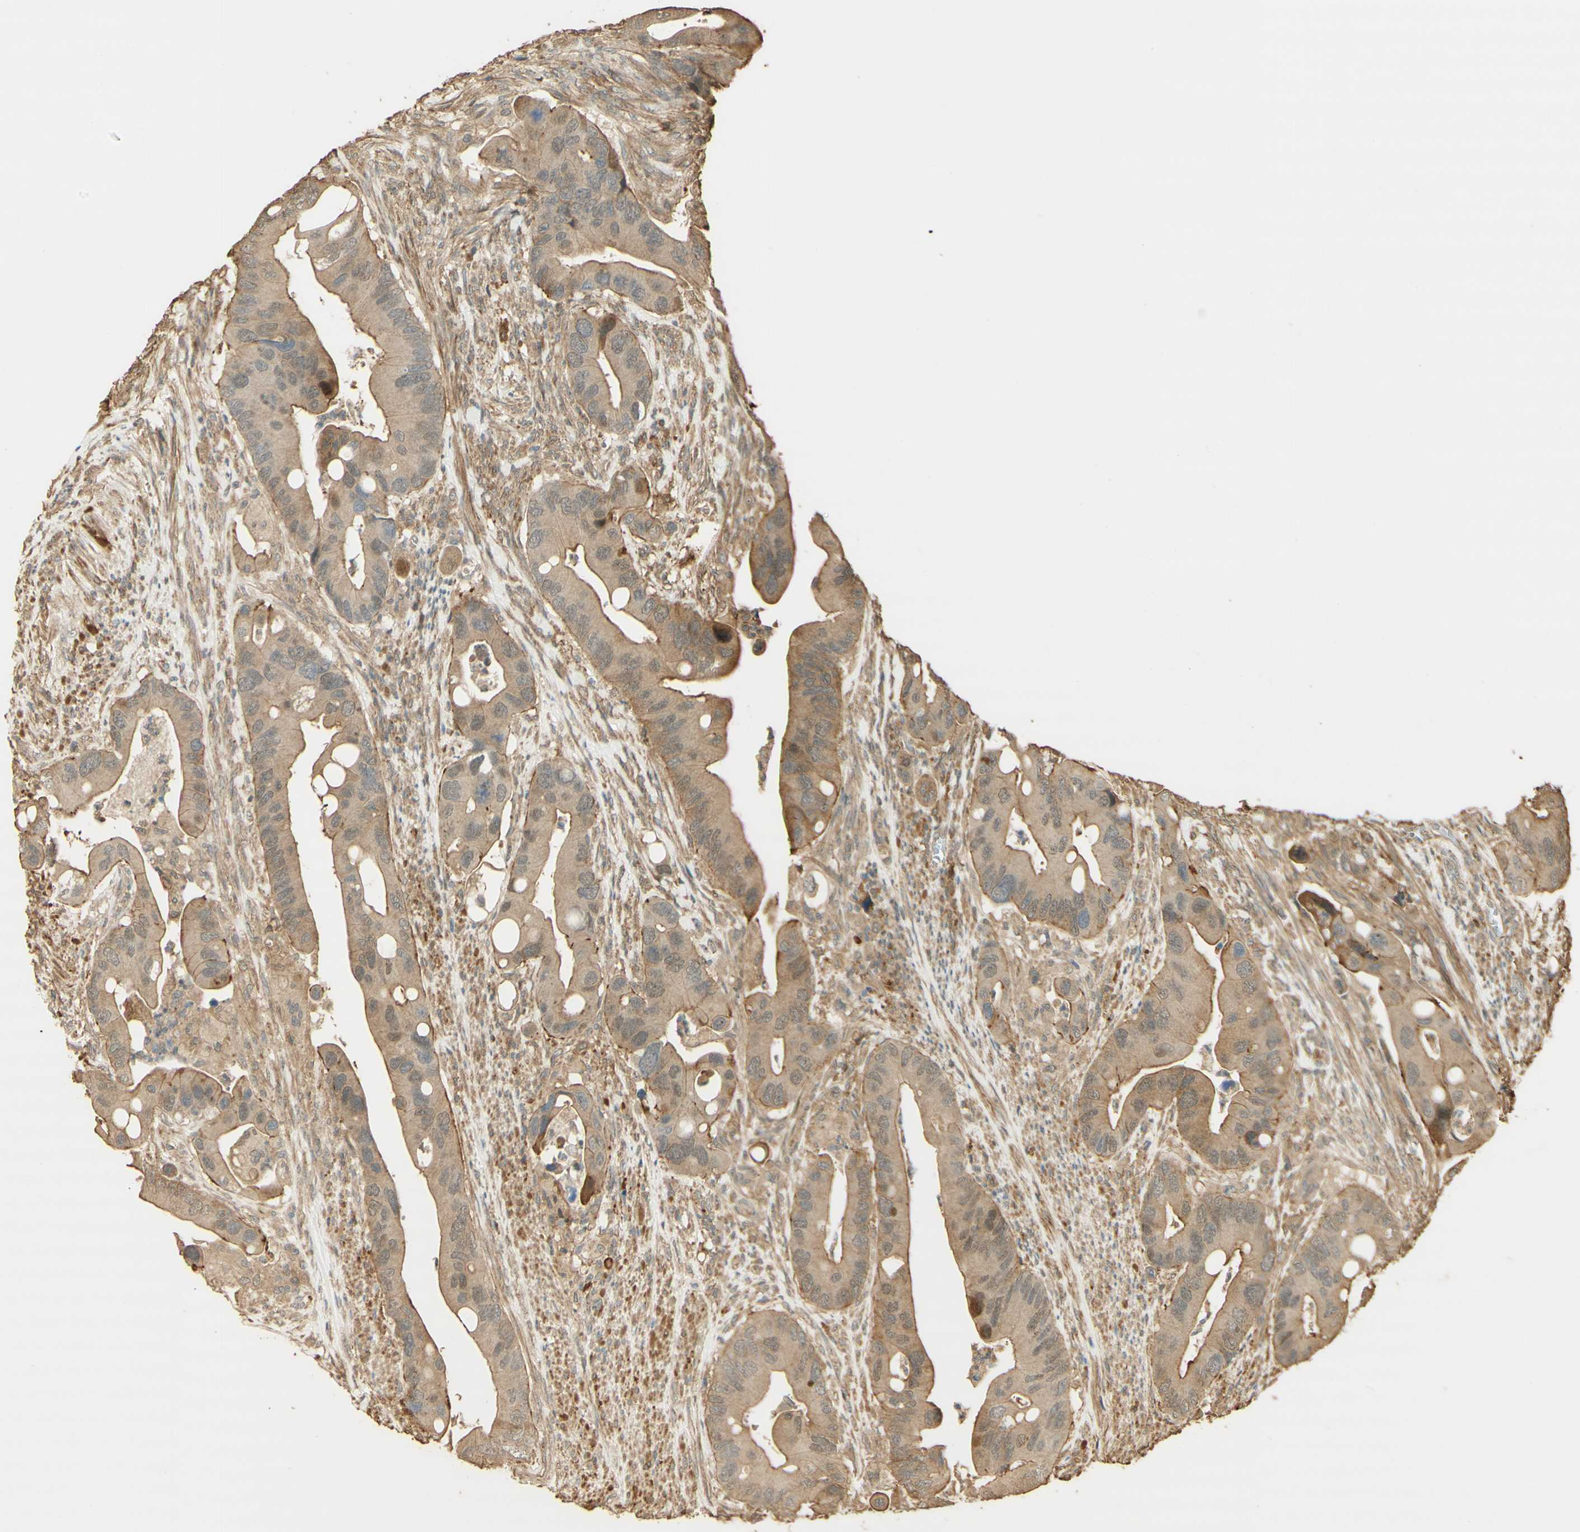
{"staining": {"intensity": "weak", "quantity": ">75%", "location": "cytoplasmic/membranous"}, "tissue": "colorectal cancer", "cell_type": "Tumor cells", "image_type": "cancer", "snomed": [{"axis": "morphology", "description": "Adenocarcinoma, NOS"}, {"axis": "topography", "description": "Rectum"}], "caption": "A brown stain shows weak cytoplasmic/membranous staining of a protein in colorectal cancer tumor cells.", "gene": "AGER", "patient": {"sex": "female", "age": 57}}